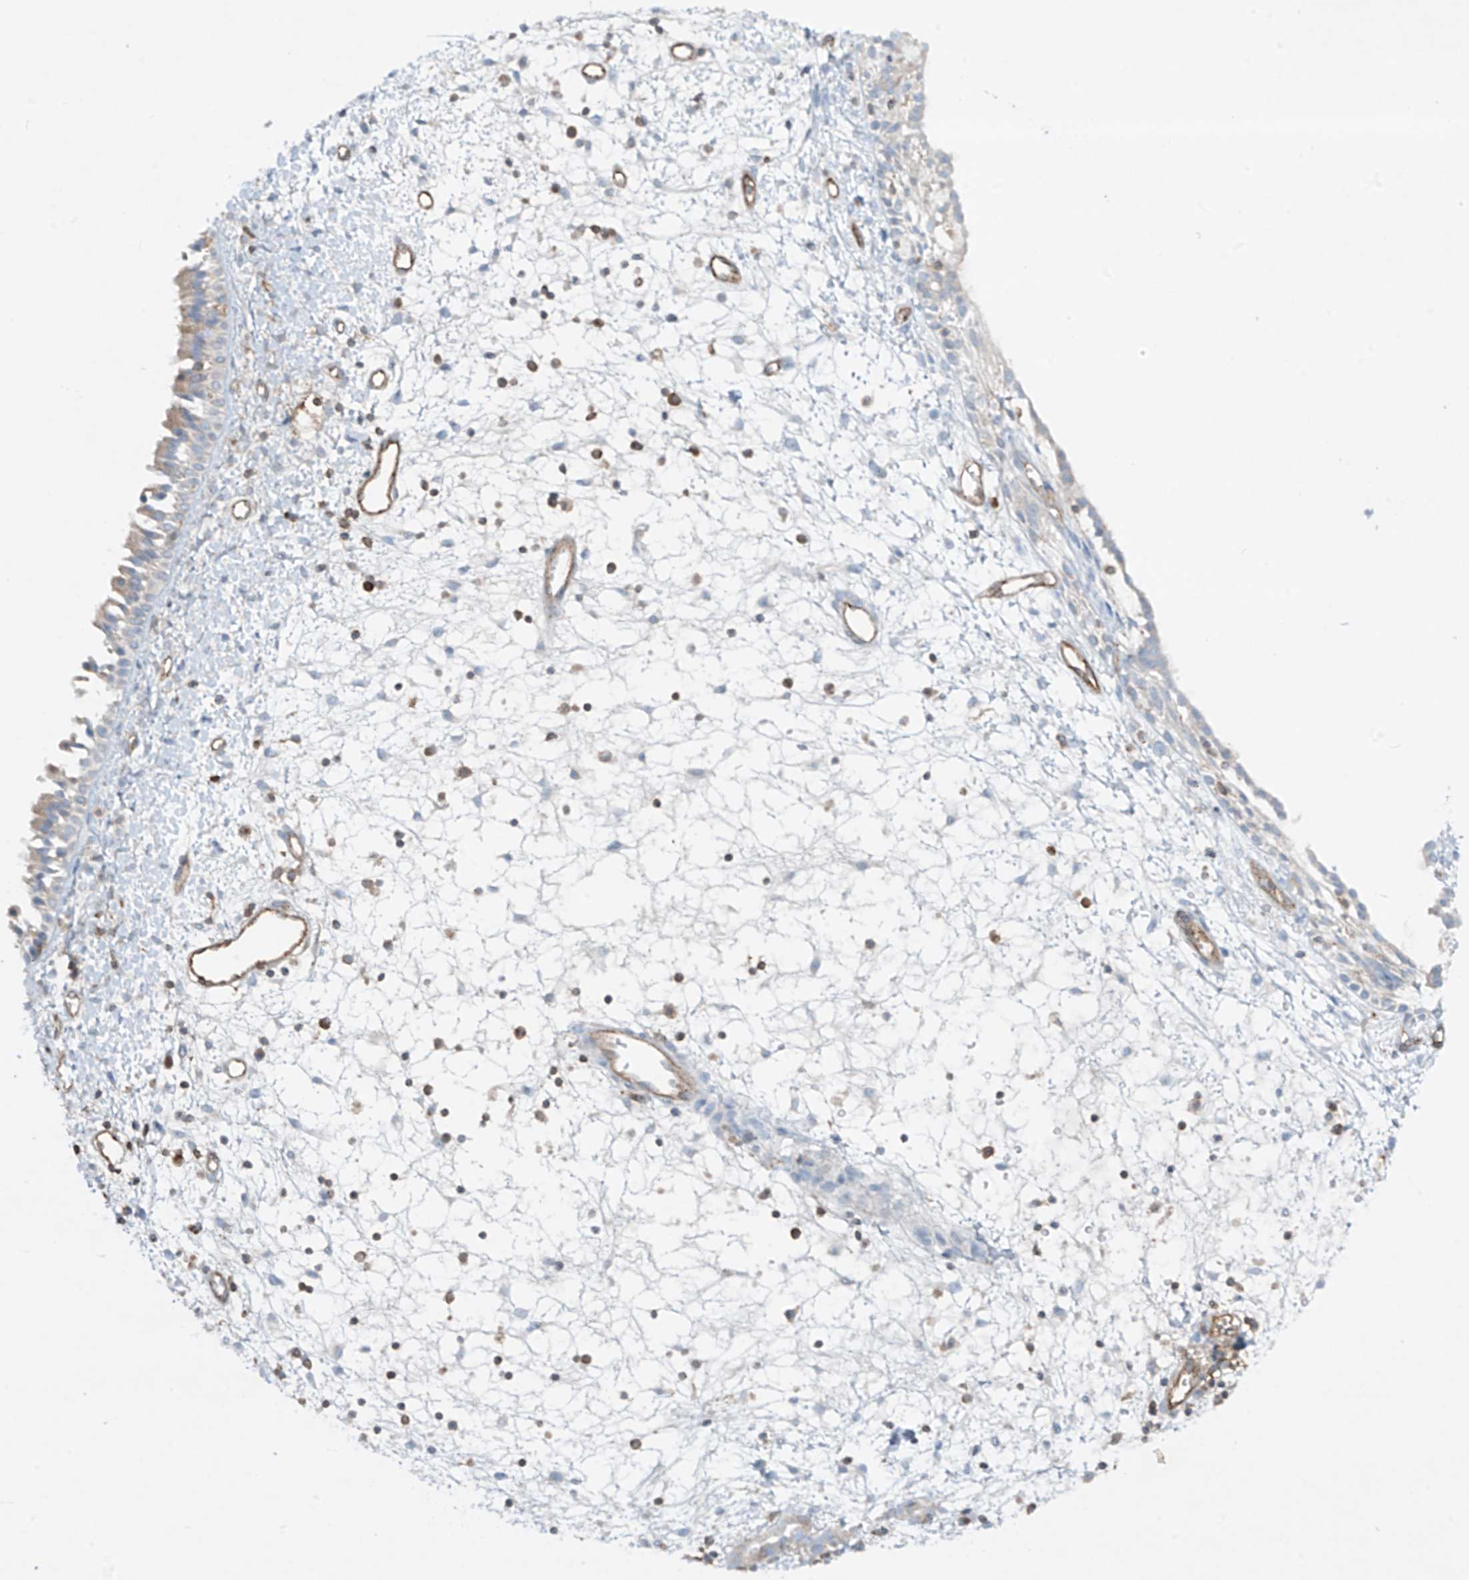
{"staining": {"intensity": "moderate", "quantity": "<25%", "location": "cytoplasmic/membranous"}, "tissue": "nasopharynx", "cell_type": "Respiratory epithelial cells", "image_type": "normal", "snomed": [{"axis": "morphology", "description": "Normal tissue, NOS"}, {"axis": "topography", "description": "Nasopharynx"}], "caption": "Immunohistochemistry (IHC) image of normal nasopharynx stained for a protein (brown), which shows low levels of moderate cytoplasmic/membranous staining in approximately <25% of respiratory epithelial cells.", "gene": "HLA", "patient": {"sex": "male", "age": 22}}